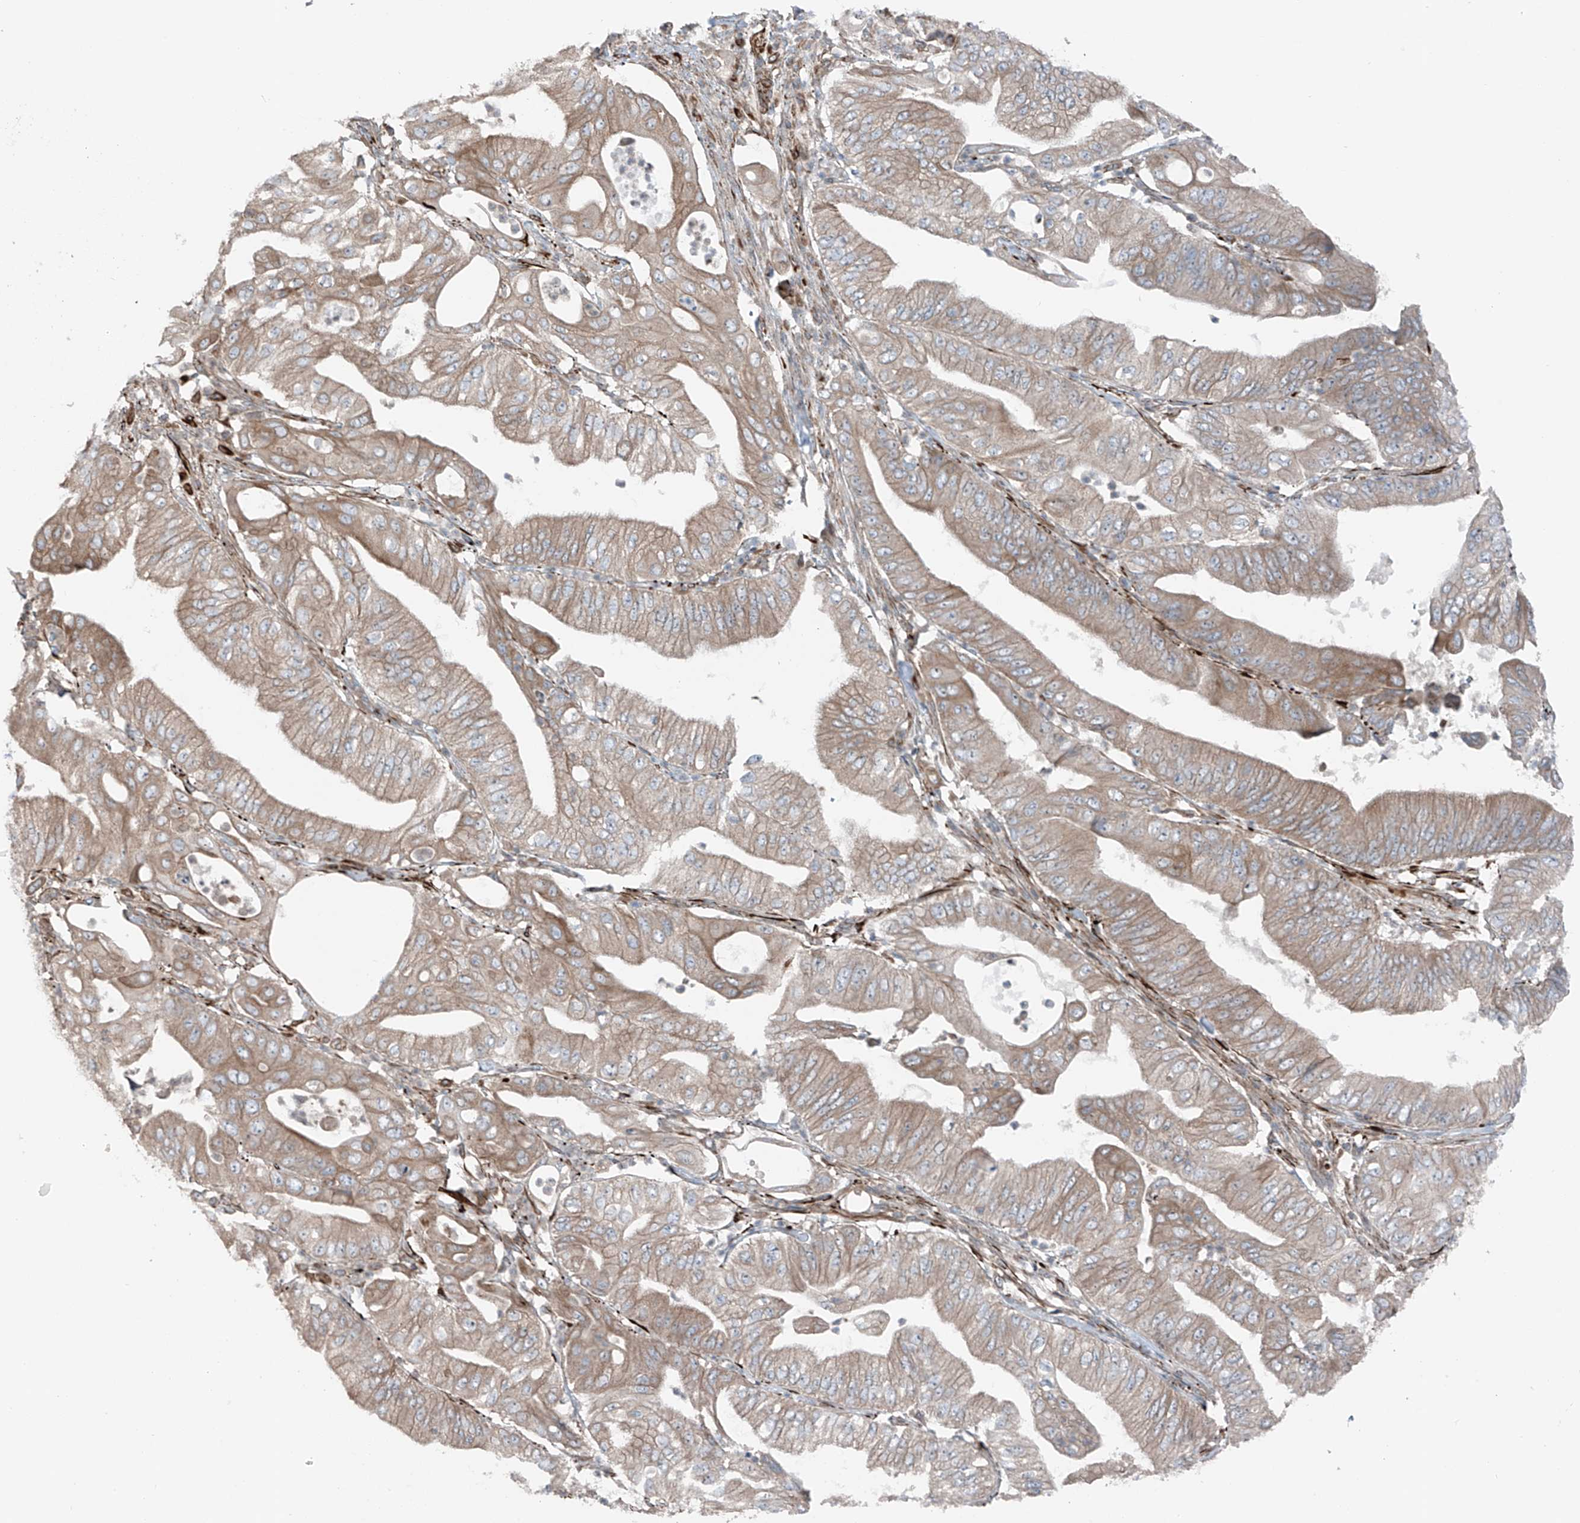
{"staining": {"intensity": "moderate", "quantity": ">75%", "location": "cytoplasmic/membranous"}, "tissue": "pancreatic cancer", "cell_type": "Tumor cells", "image_type": "cancer", "snomed": [{"axis": "morphology", "description": "Adenocarcinoma, NOS"}, {"axis": "topography", "description": "Pancreas"}], "caption": "Tumor cells display medium levels of moderate cytoplasmic/membranous positivity in approximately >75% of cells in human pancreatic adenocarcinoma.", "gene": "ERLEC1", "patient": {"sex": "female", "age": 77}}